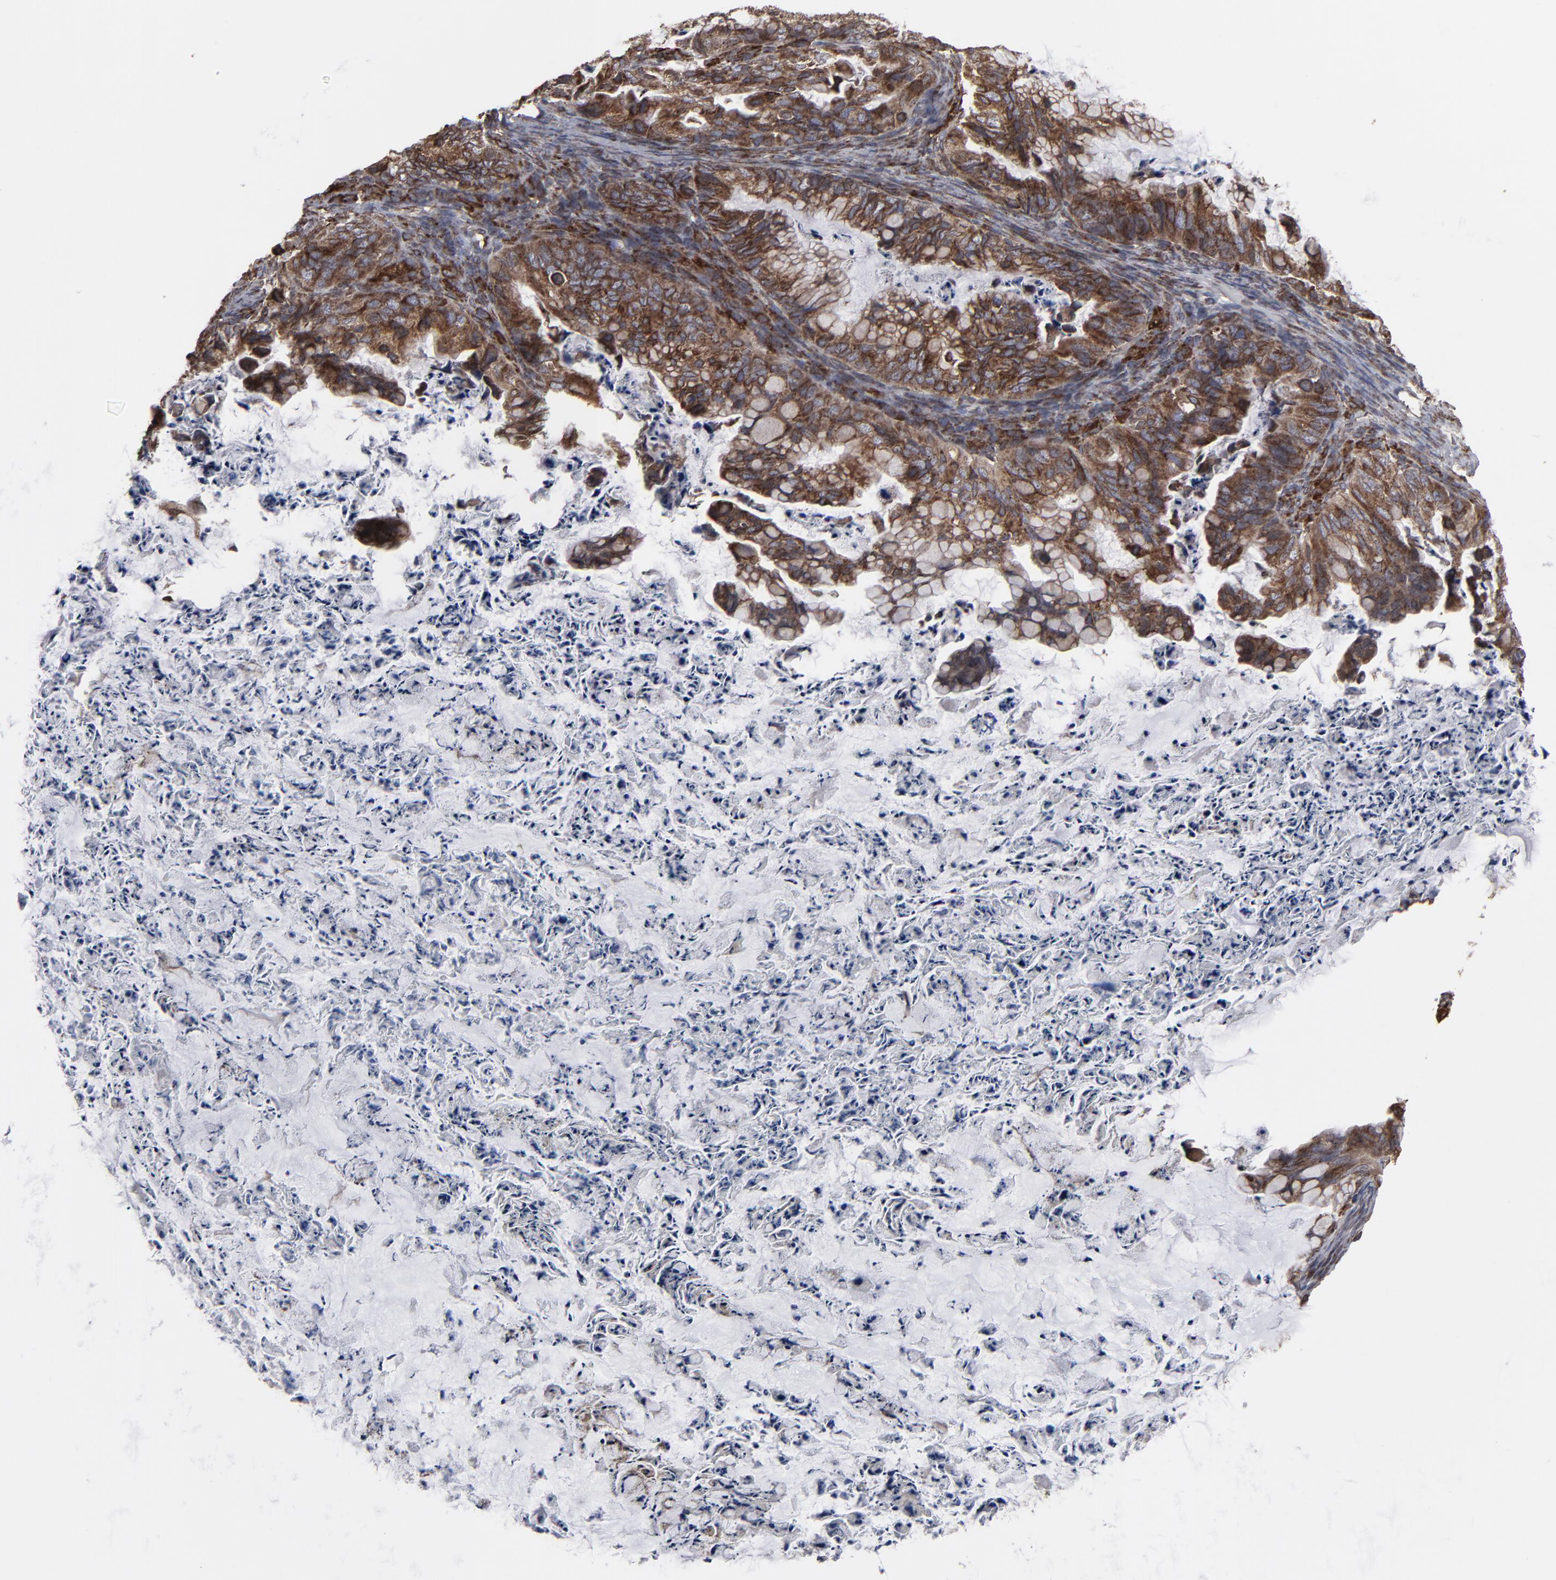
{"staining": {"intensity": "strong", "quantity": ">75%", "location": "cytoplasmic/membranous"}, "tissue": "ovarian cancer", "cell_type": "Tumor cells", "image_type": "cancer", "snomed": [{"axis": "morphology", "description": "Cystadenocarcinoma, mucinous, NOS"}, {"axis": "topography", "description": "Ovary"}], "caption": "DAB immunohistochemical staining of human ovarian cancer (mucinous cystadenocarcinoma) shows strong cytoplasmic/membranous protein positivity in about >75% of tumor cells.", "gene": "CNIH1", "patient": {"sex": "female", "age": 36}}